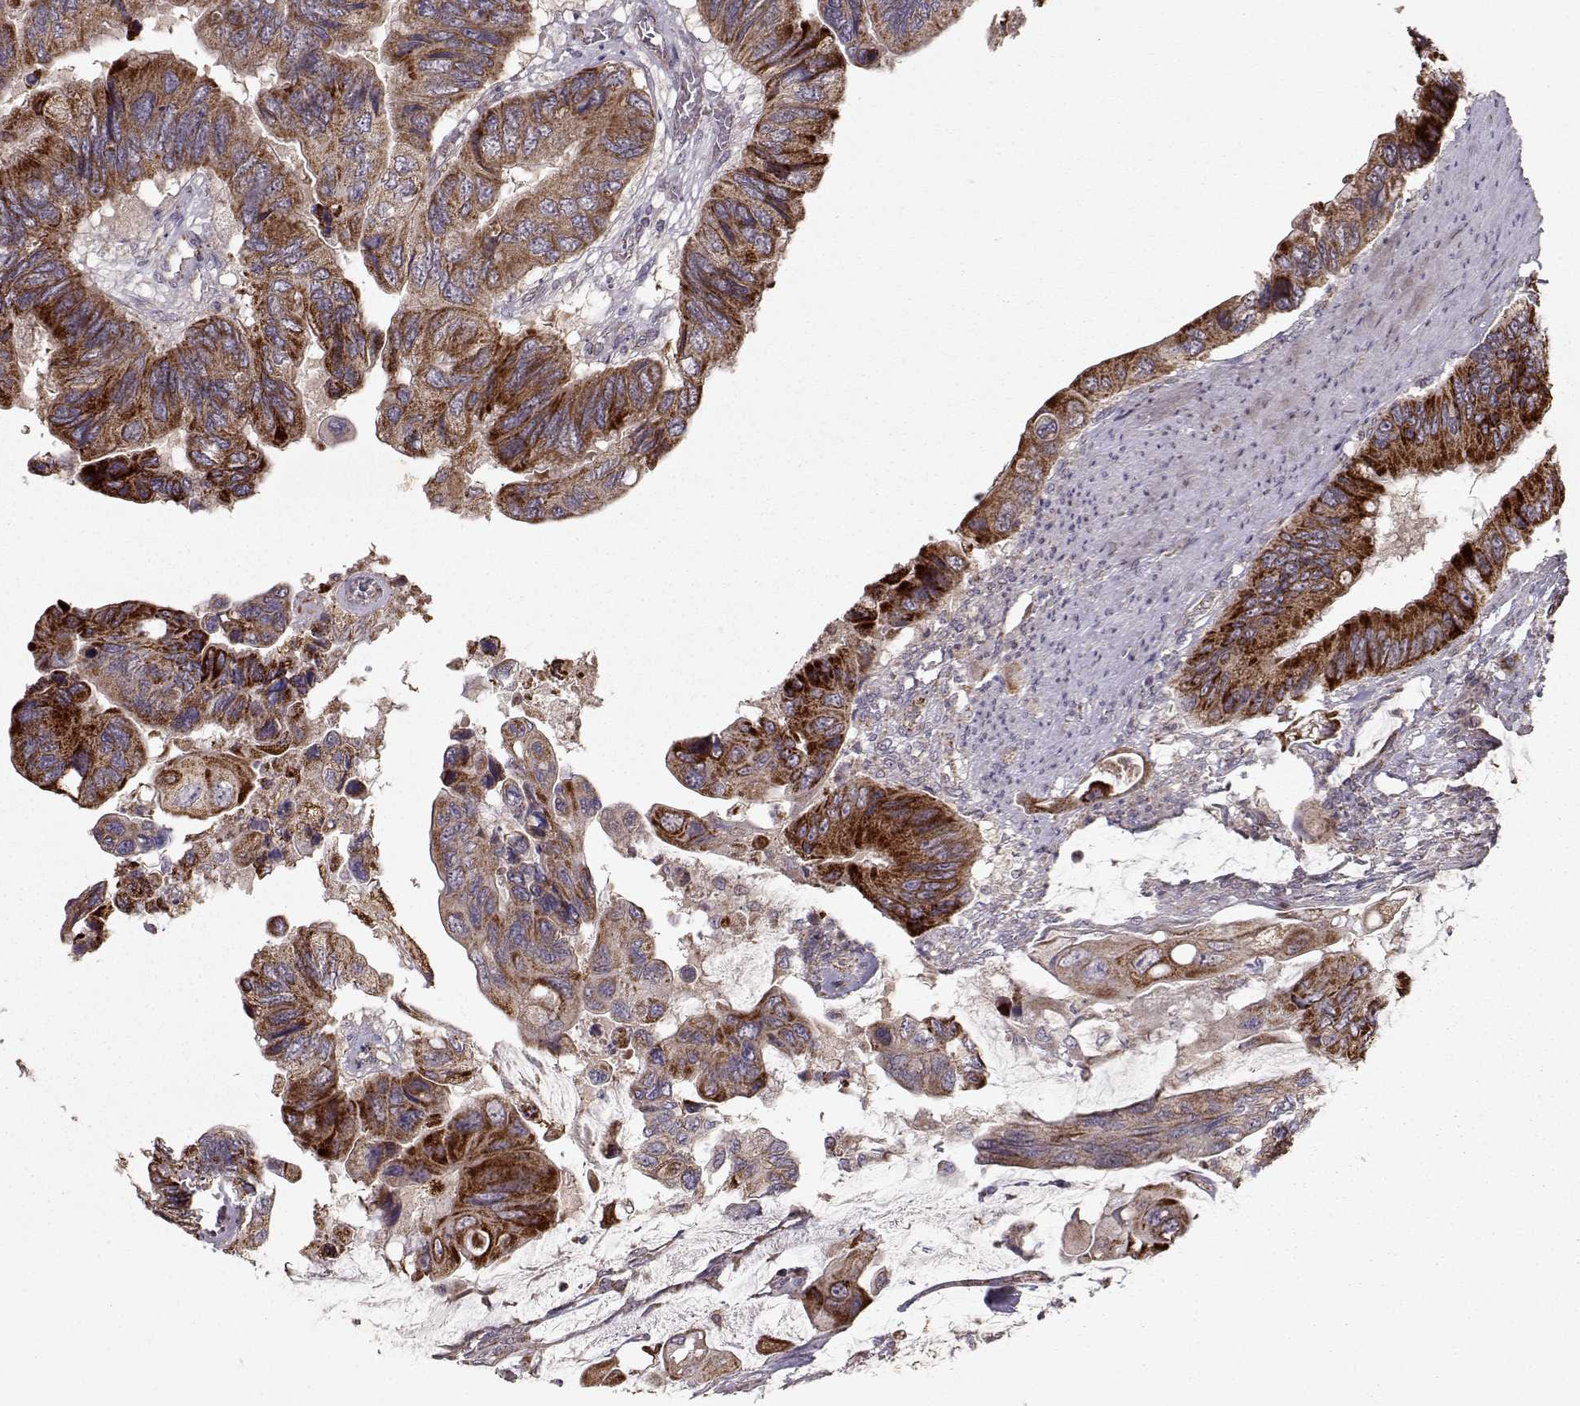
{"staining": {"intensity": "strong", "quantity": ">75%", "location": "cytoplasmic/membranous"}, "tissue": "colorectal cancer", "cell_type": "Tumor cells", "image_type": "cancer", "snomed": [{"axis": "morphology", "description": "Adenocarcinoma, NOS"}, {"axis": "topography", "description": "Rectum"}], "caption": "There is high levels of strong cytoplasmic/membranous positivity in tumor cells of colorectal cancer, as demonstrated by immunohistochemical staining (brown color).", "gene": "CMTM3", "patient": {"sex": "male", "age": 63}}